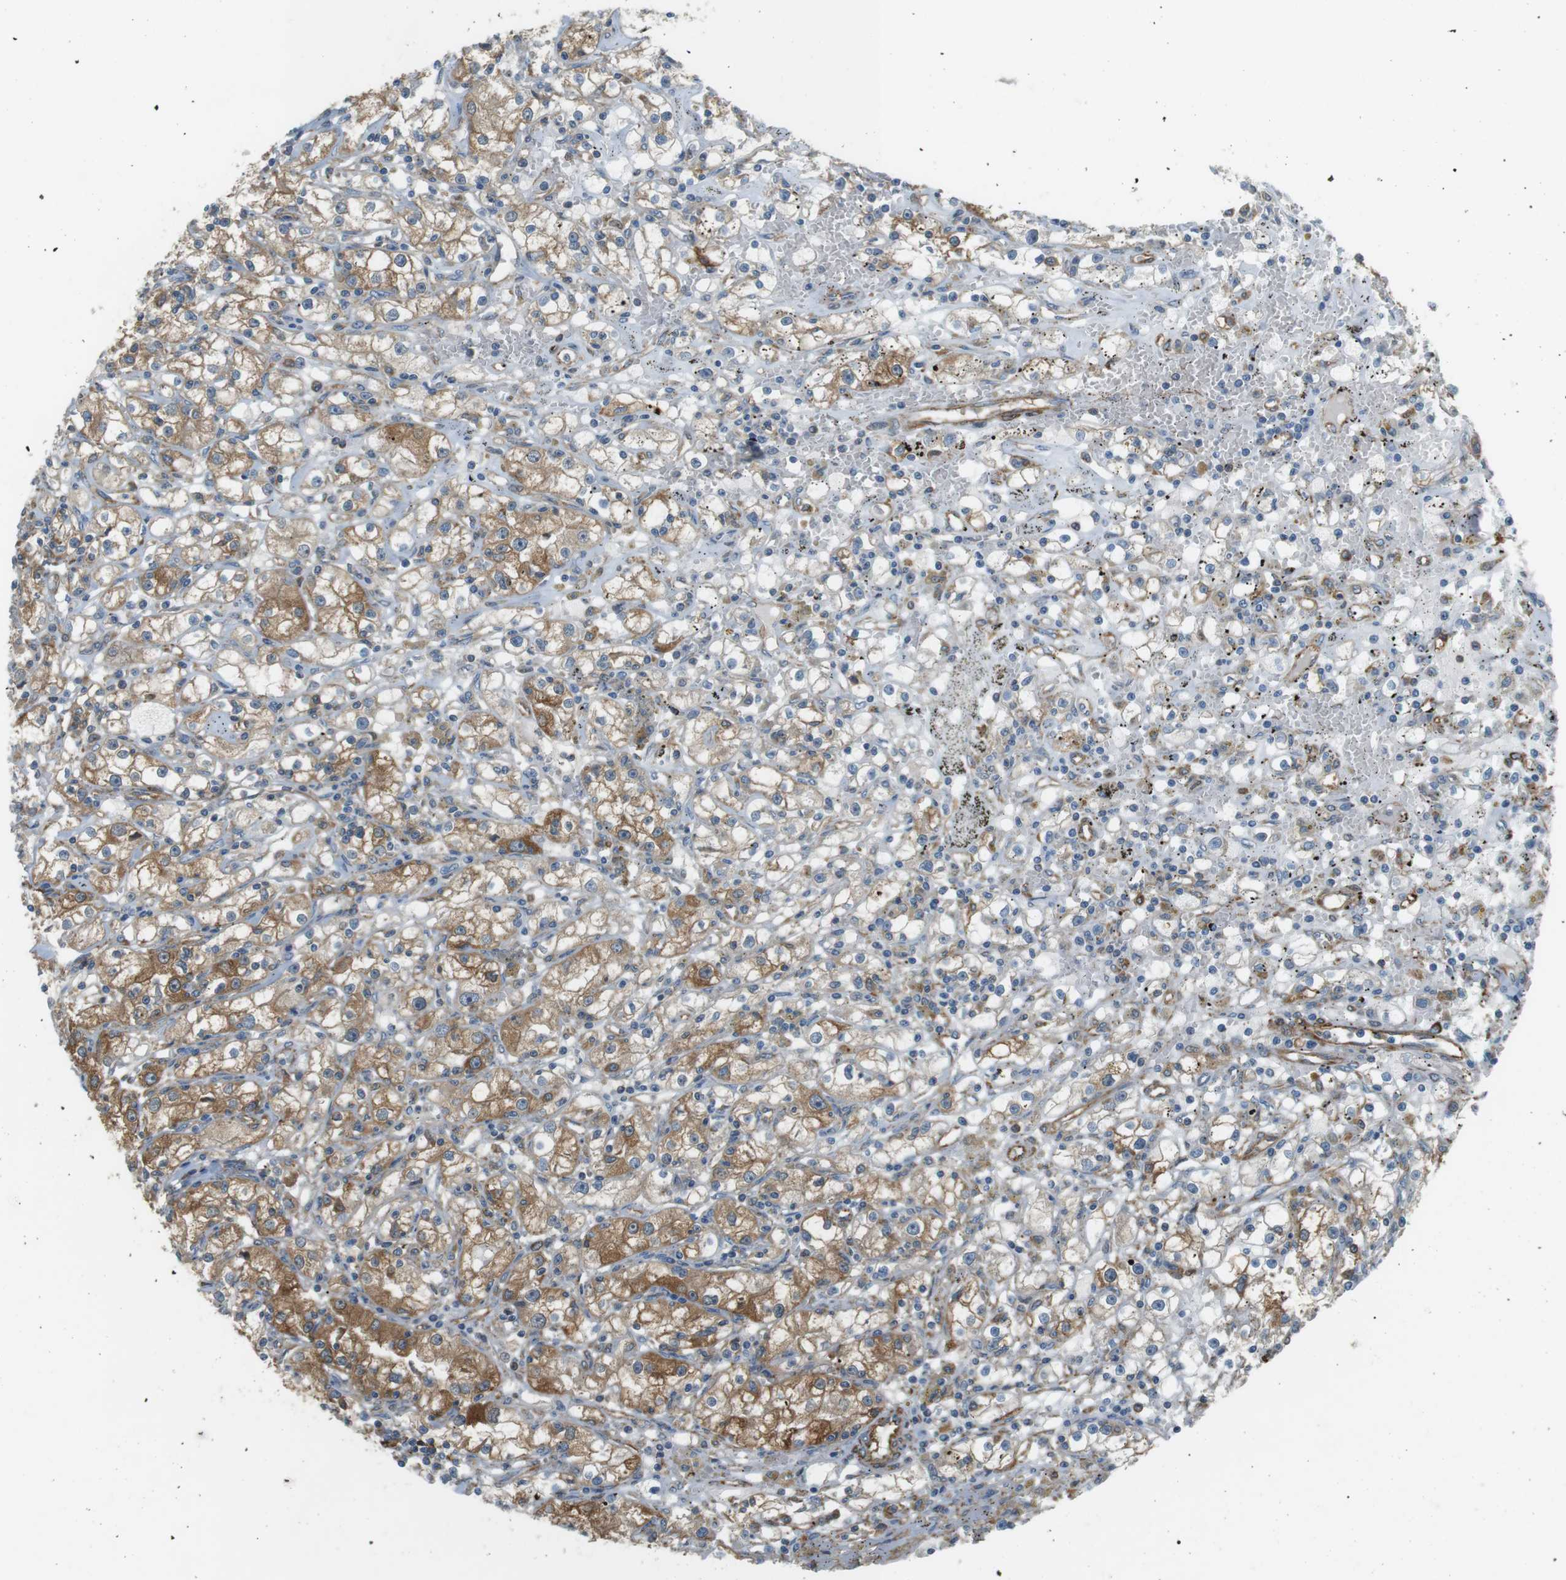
{"staining": {"intensity": "moderate", "quantity": "25%-75%", "location": "cytoplasmic/membranous"}, "tissue": "renal cancer", "cell_type": "Tumor cells", "image_type": "cancer", "snomed": [{"axis": "morphology", "description": "Adenocarcinoma, NOS"}, {"axis": "topography", "description": "Kidney"}], "caption": "A medium amount of moderate cytoplasmic/membranous positivity is seen in approximately 25%-75% of tumor cells in renal adenocarcinoma tissue.", "gene": "PEPD", "patient": {"sex": "male", "age": 56}}